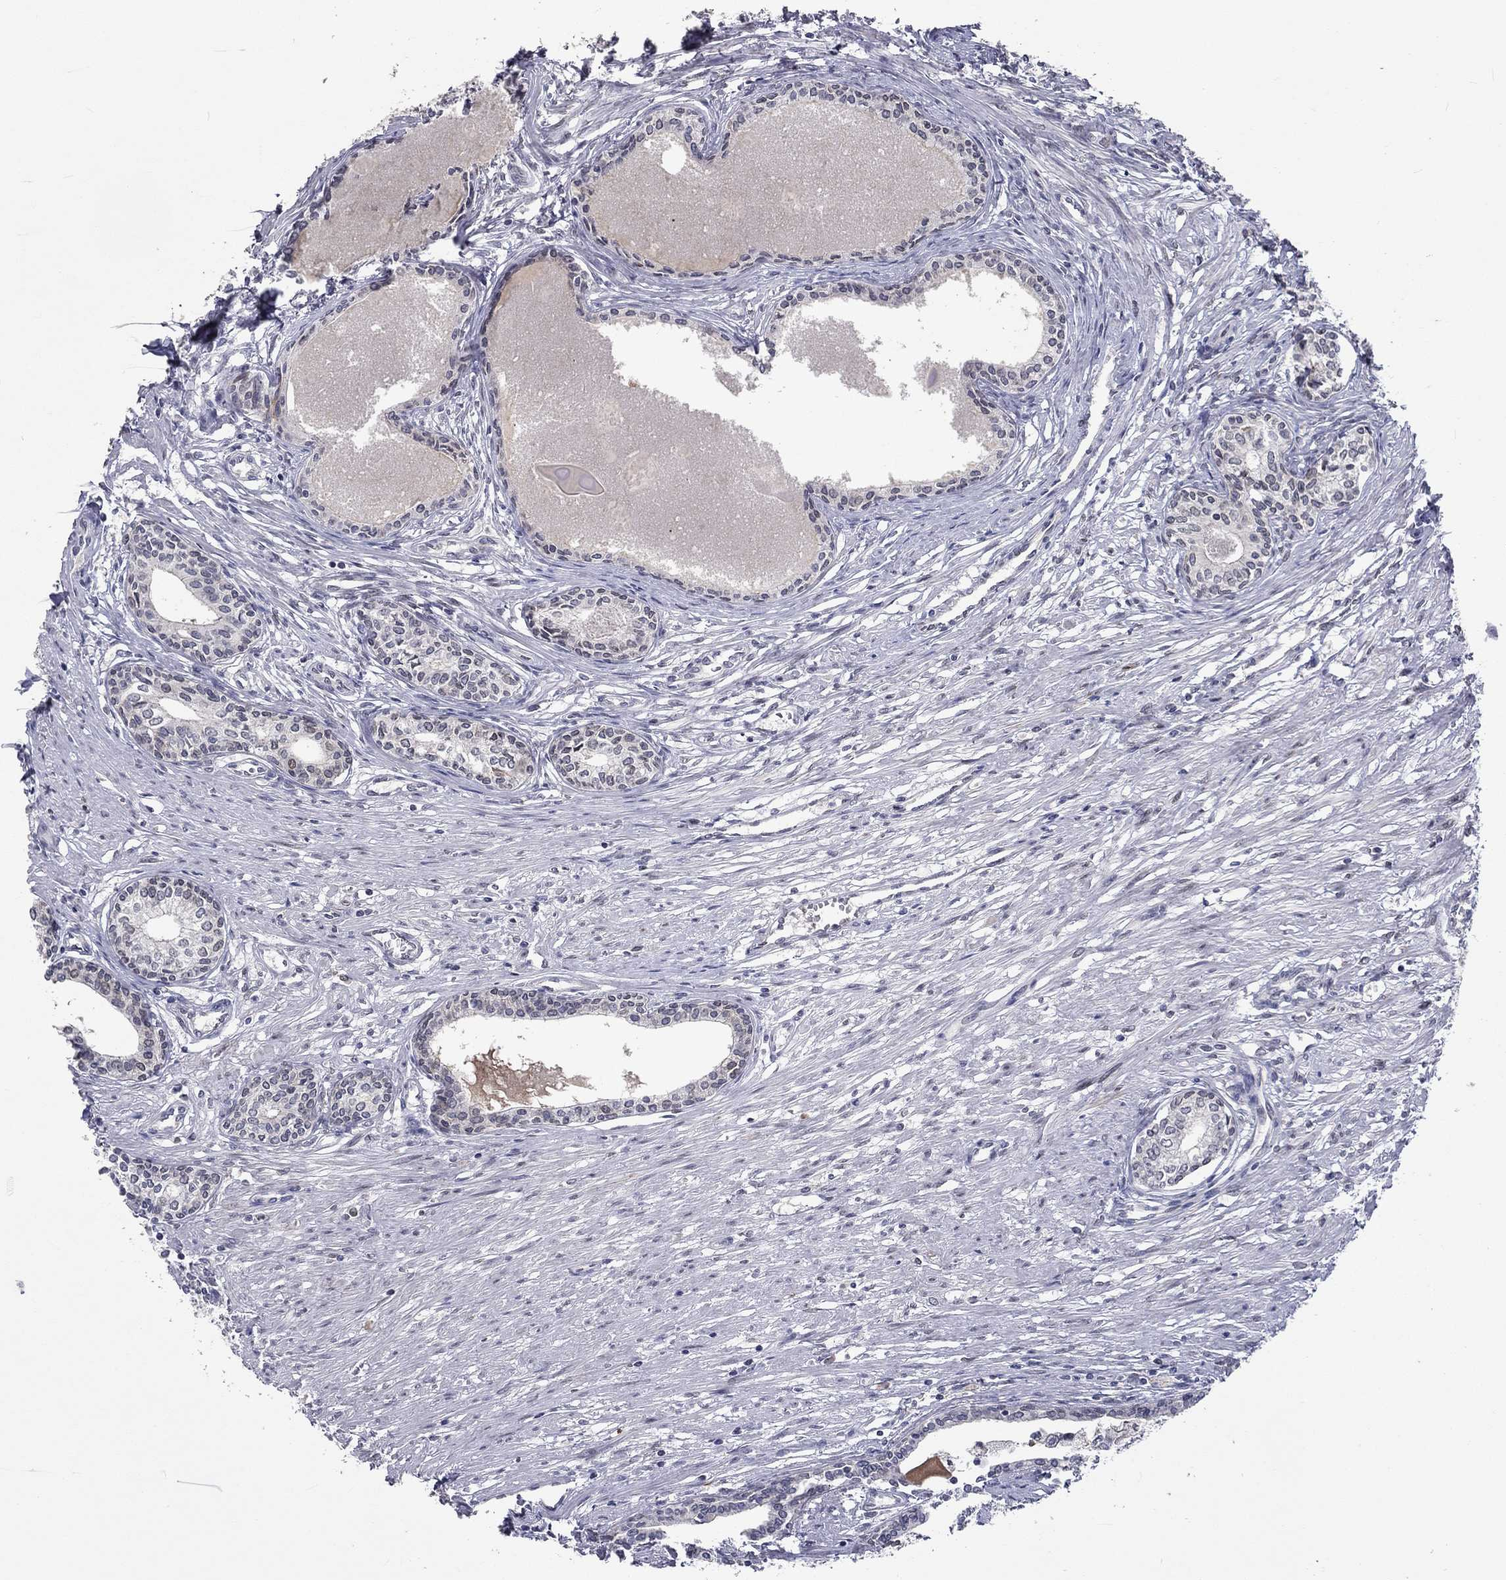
{"staining": {"intensity": "negative", "quantity": "none", "location": "none"}, "tissue": "prostate", "cell_type": "Glandular cells", "image_type": "normal", "snomed": [{"axis": "morphology", "description": "Normal tissue, NOS"}, {"axis": "topography", "description": "Prostate"}], "caption": "Immunohistochemical staining of normal human prostate reveals no significant positivity in glandular cells. The staining is performed using DAB (3,3'-diaminobenzidine) brown chromogen with nuclei counter-stained in using hematoxylin.", "gene": "CETN3", "patient": {"sex": "male", "age": 60}}